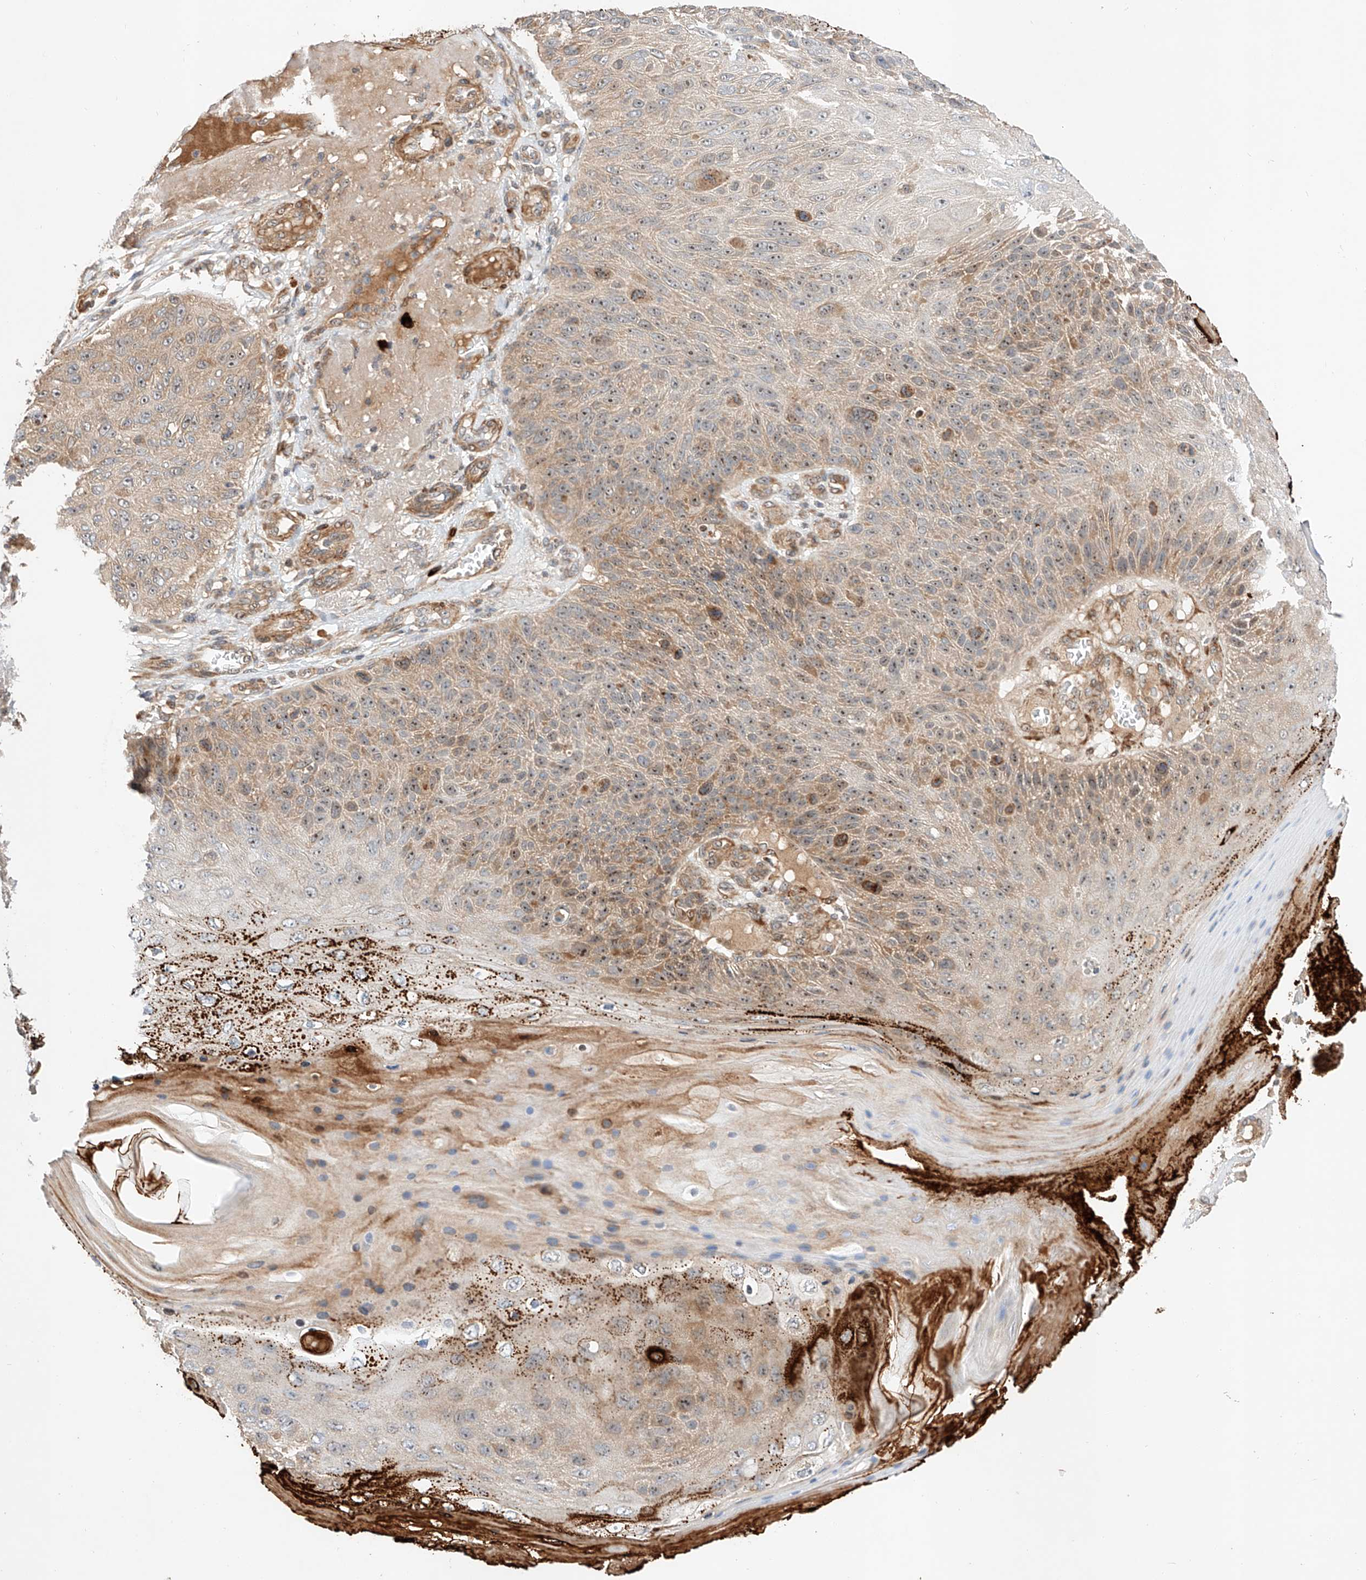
{"staining": {"intensity": "strong", "quantity": "<25%", "location": "nuclear"}, "tissue": "skin cancer", "cell_type": "Tumor cells", "image_type": "cancer", "snomed": [{"axis": "morphology", "description": "Squamous cell carcinoma, NOS"}, {"axis": "topography", "description": "Skin"}], "caption": "Squamous cell carcinoma (skin) stained with a protein marker demonstrates strong staining in tumor cells.", "gene": "RAB23", "patient": {"sex": "female", "age": 88}}